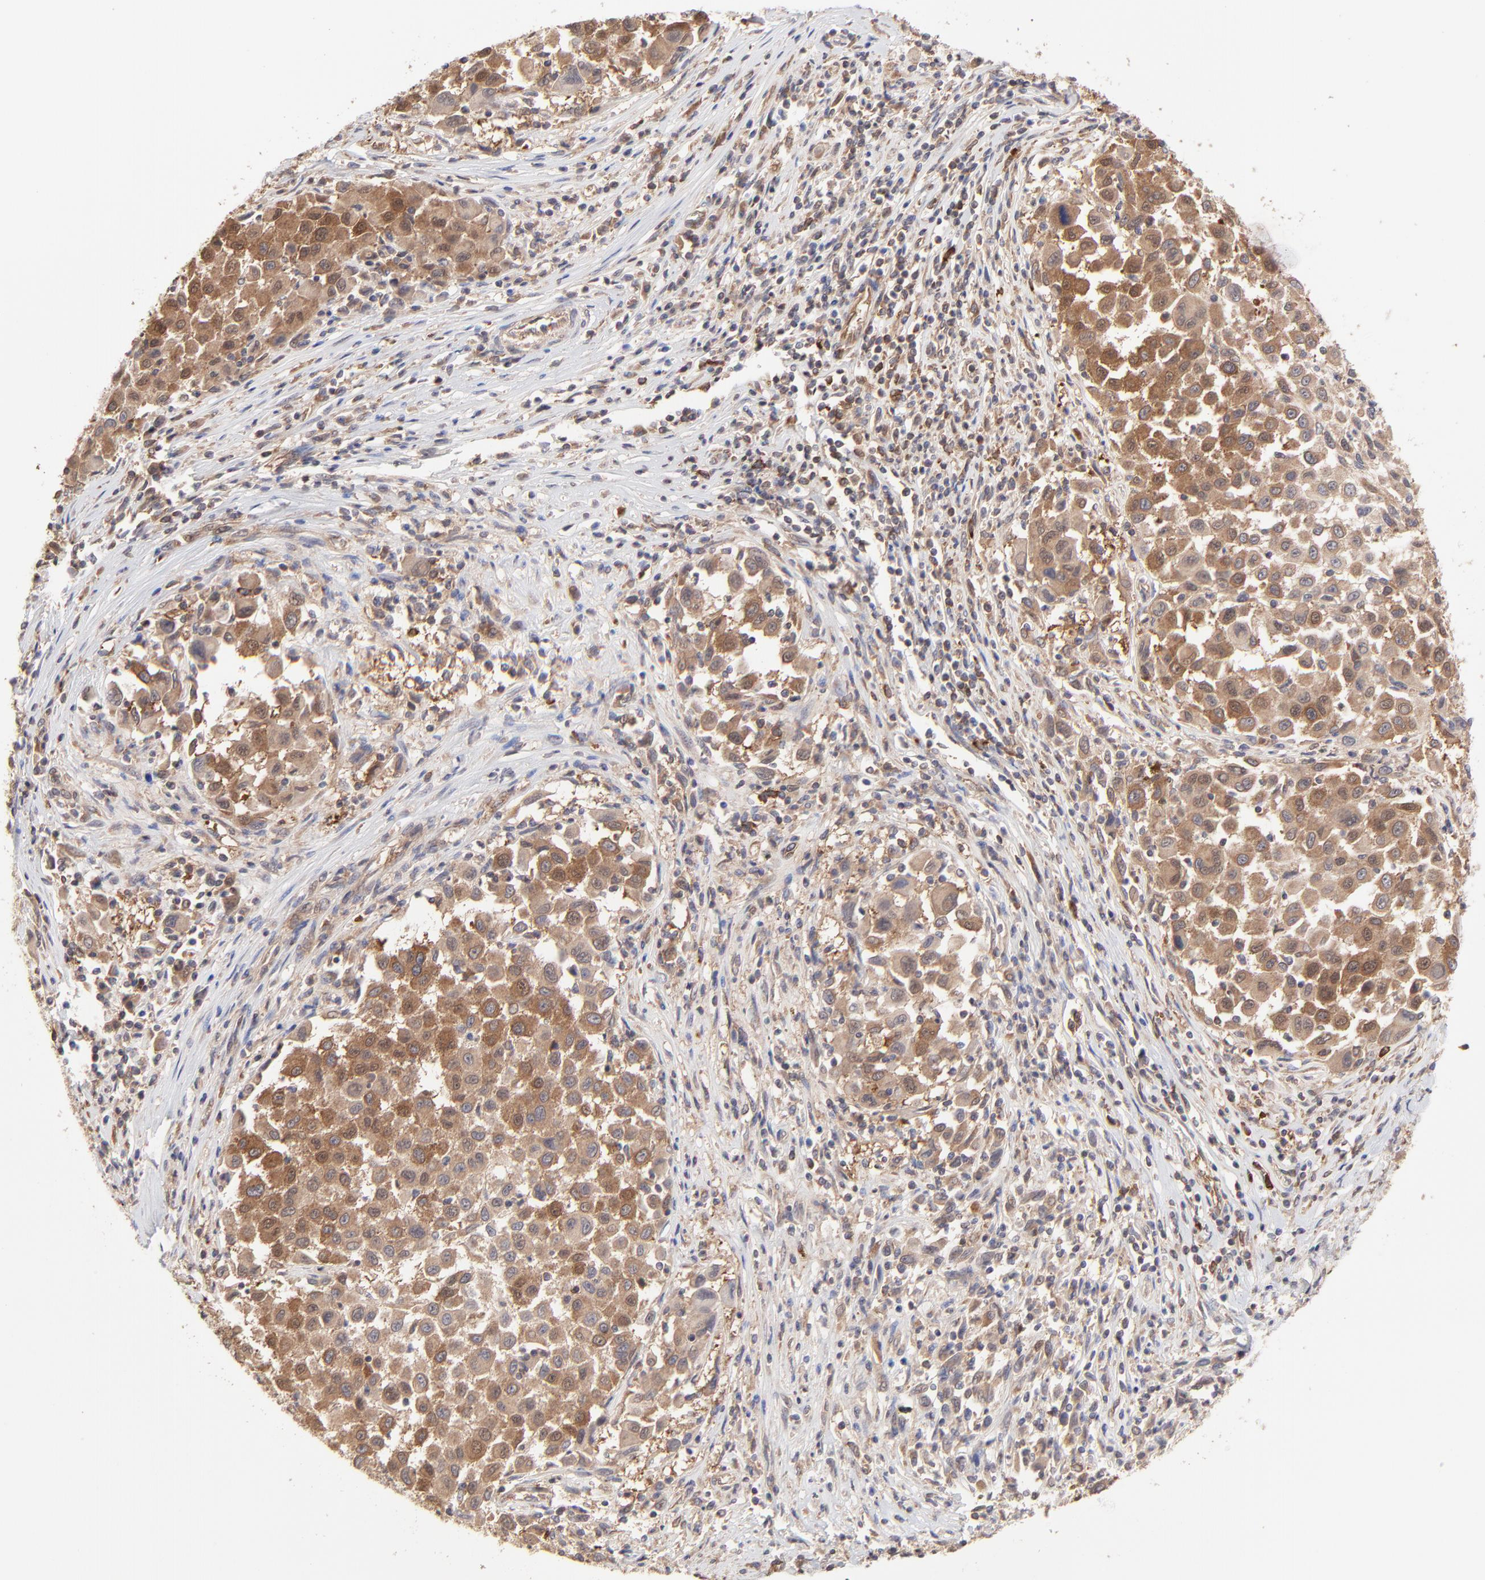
{"staining": {"intensity": "strong", "quantity": ">75%", "location": "cytoplasmic/membranous"}, "tissue": "melanoma", "cell_type": "Tumor cells", "image_type": "cancer", "snomed": [{"axis": "morphology", "description": "Malignant melanoma, Metastatic site"}, {"axis": "topography", "description": "Lymph node"}], "caption": "Protein staining of malignant melanoma (metastatic site) tissue displays strong cytoplasmic/membranous staining in approximately >75% of tumor cells.", "gene": "GART", "patient": {"sex": "male", "age": 61}}